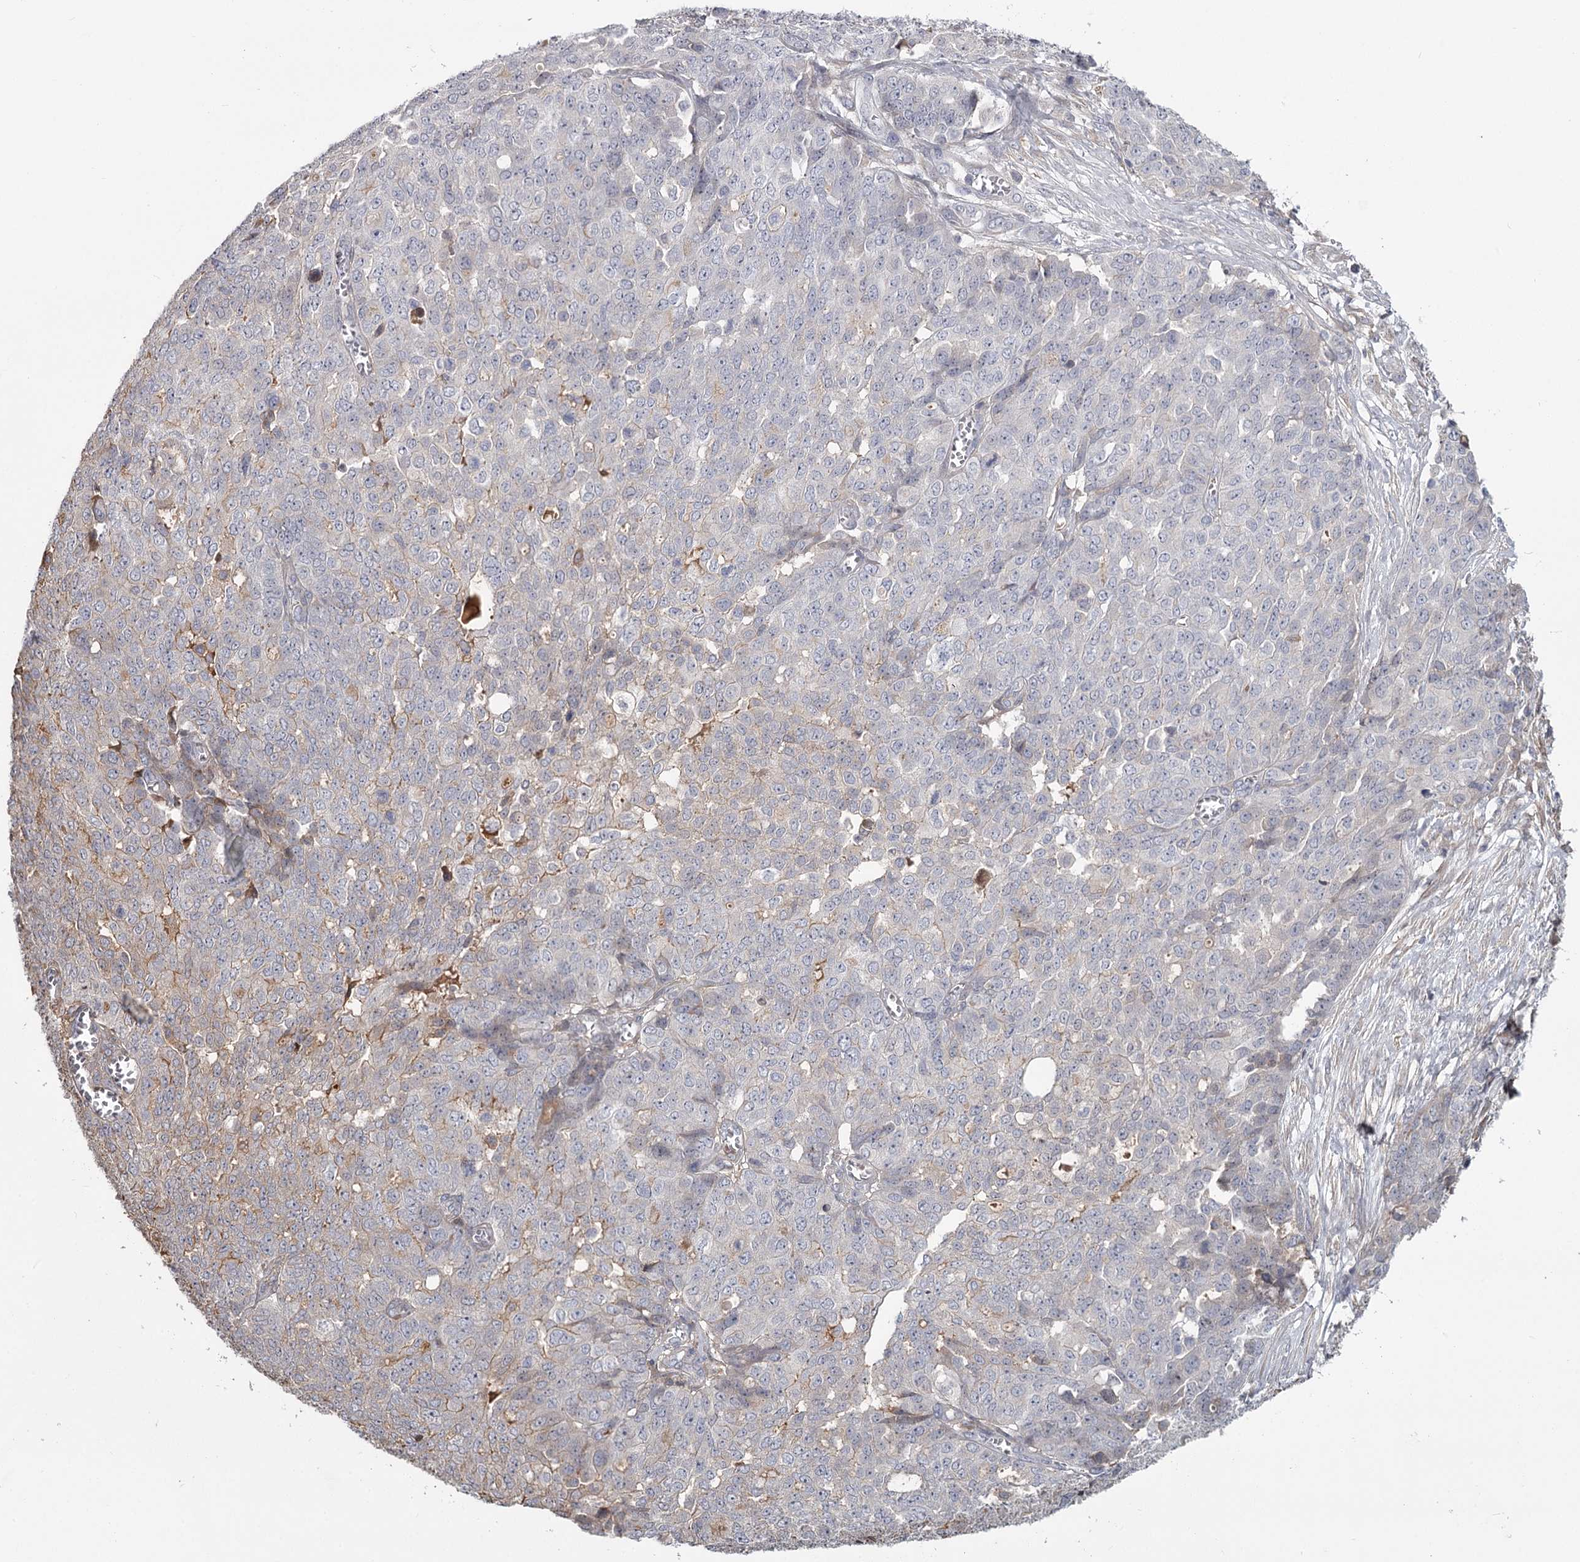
{"staining": {"intensity": "negative", "quantity": "none", "location": "none"}, "tissue": "ovarian cancer", "cell_type": "Tumor cells", "image_type": "cancer", "snomed": [{"axis": "morphology", "description": "Cystadenocarcinoma, serous, NOS"}, {"axis": "topography", "description": "Soft tissue"}, {"axis": "topography", "description": "Ovary"}], "caption": "IHC photomicrograph of ovarian cancer (serous cystadenocarcinoma) stained for a protein (brown), which shows no expression in tumor cells. (DAB immunohistochemistry (IHC) with hematoxylin counter stain).", "gene": "DHRS9", "patient": {"sex": "female", "age": 57}}